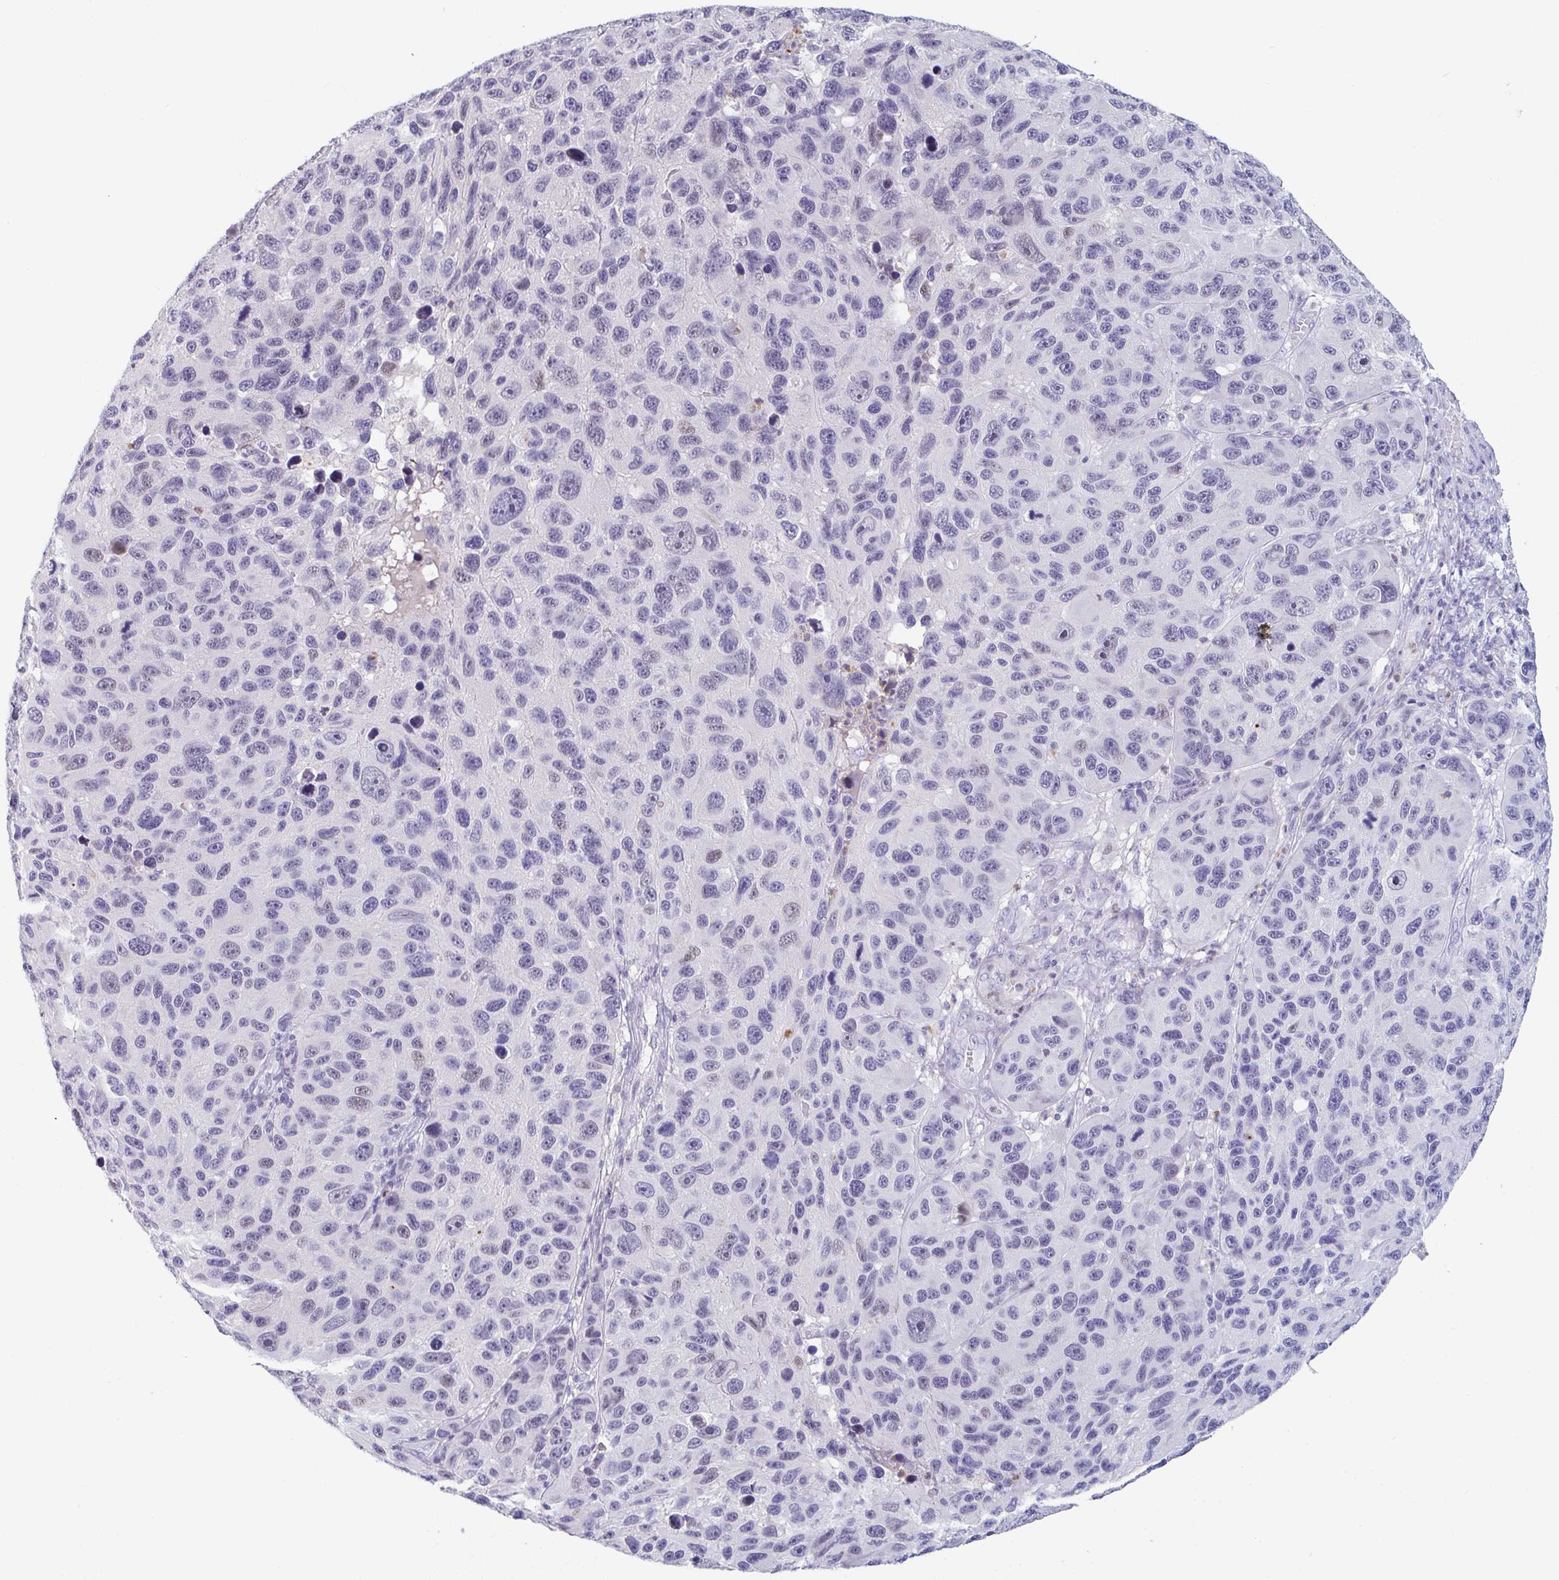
{"staining": {"intensity": "weak", "quantity": "<25%", "location": "nuclear"}, "tissue": "melanoma", "cell_type": "Tumor cells", "image_type": "cancer", "snomed": [{"axis": "morphology", "description": "Malignant melanoma, NOS"}, {"axis": "topography", "description": "Skin"}], "caption": "This is an IHC histopathology image of malignant melanoma. There is no positivity in tumor cells.", "gene": "RUBCN", "patient": {"sex": "male", "age": 53}}